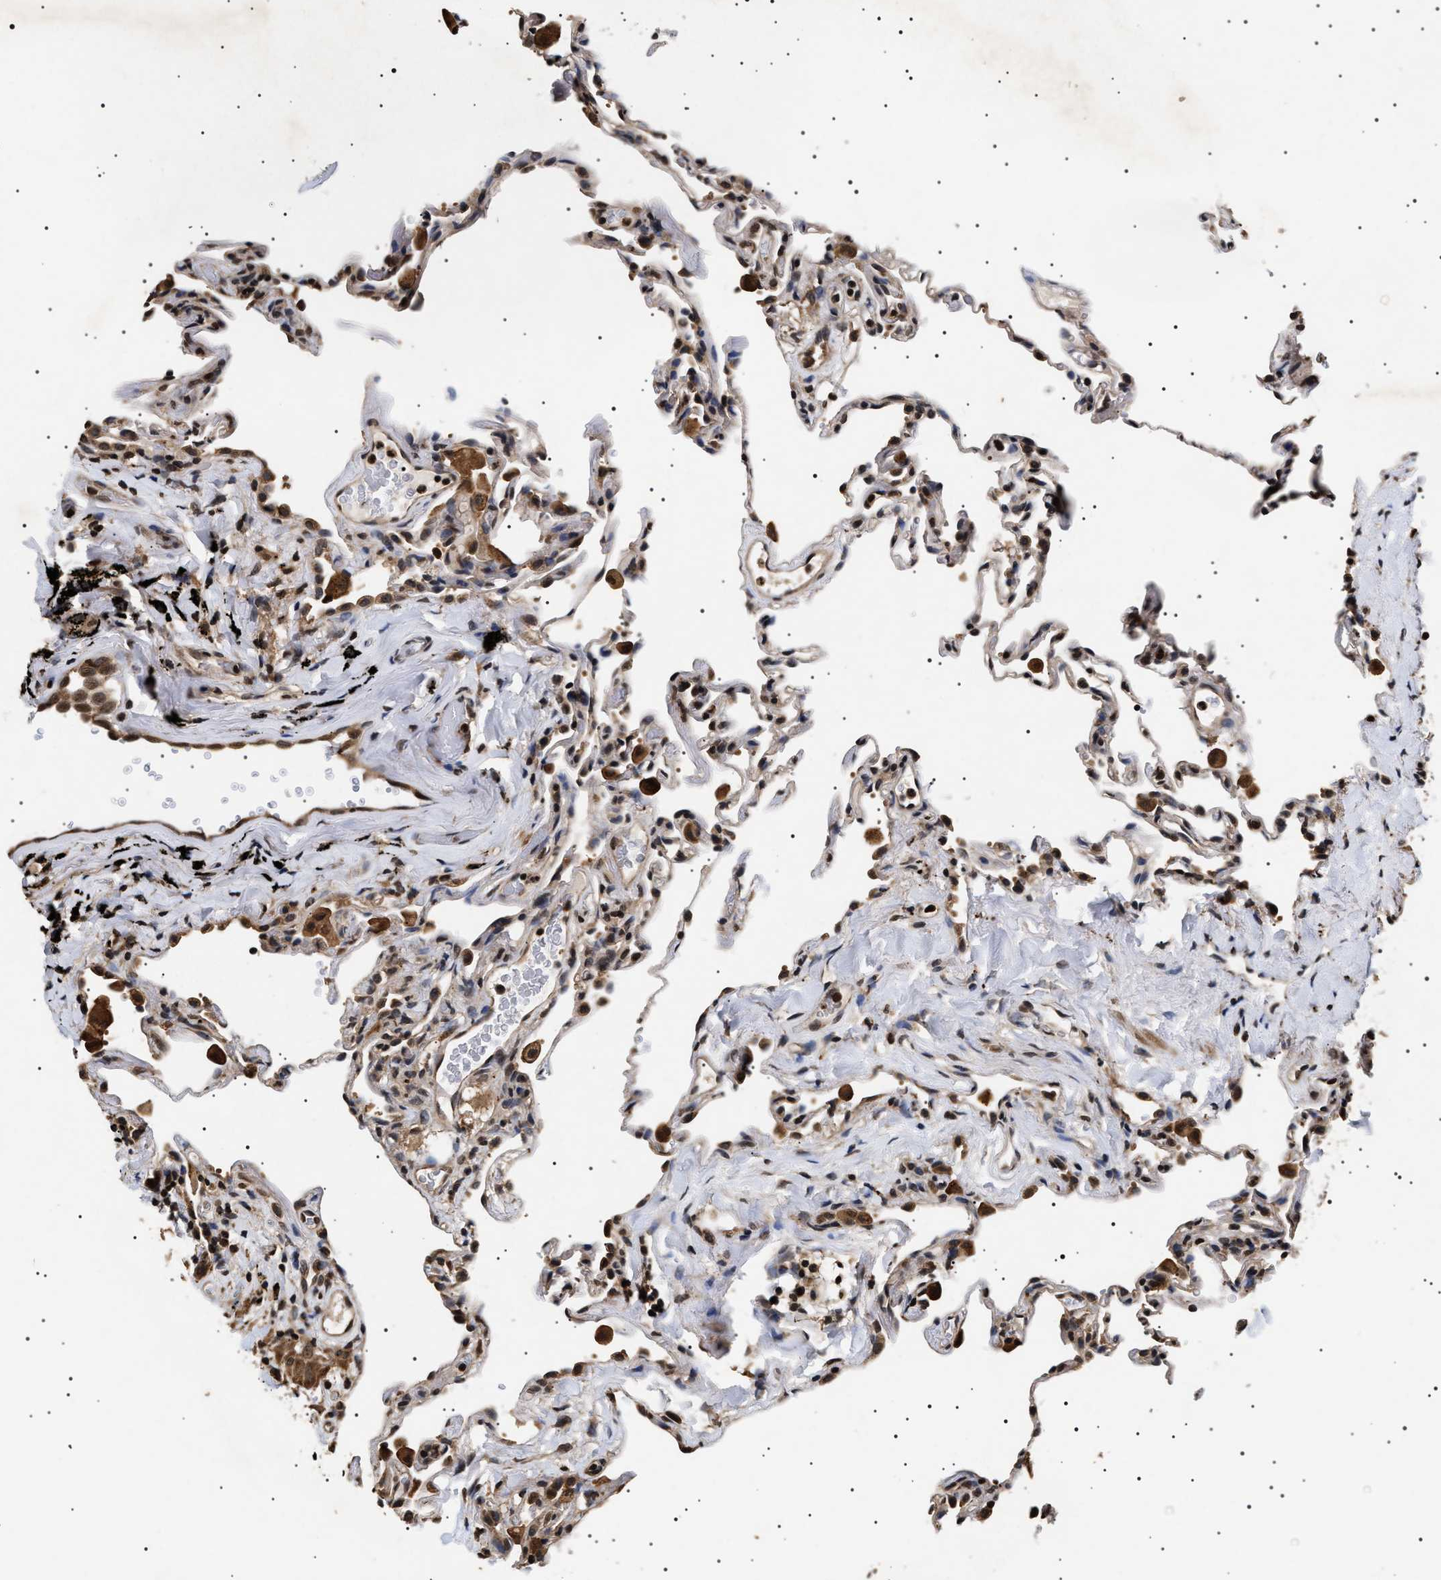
{"staining": {"intensity": "strong", "quantity": "25%-75%", "location": "cytoplasmic/membranous,nuclear"}, "tissue": "lung", "cell_type": "Alveolar cells", "image_type": "normal", "snomed": [{"axis": "morphology", "description": "Normal tissue, NOS"}, {"axis": "topography", "description": "Lung"}], "caption": "Immunohistochemical staining of benign human lung exhibits high levels of strong cytoplasmic/membranous,nuclear expression in approximately 25%-75% of alveolar cells. (Brightfield microscopy of DAB IHC at high magnification).", "gene": "KIF21A", "patient": {"sex": "male", "age": 59}}